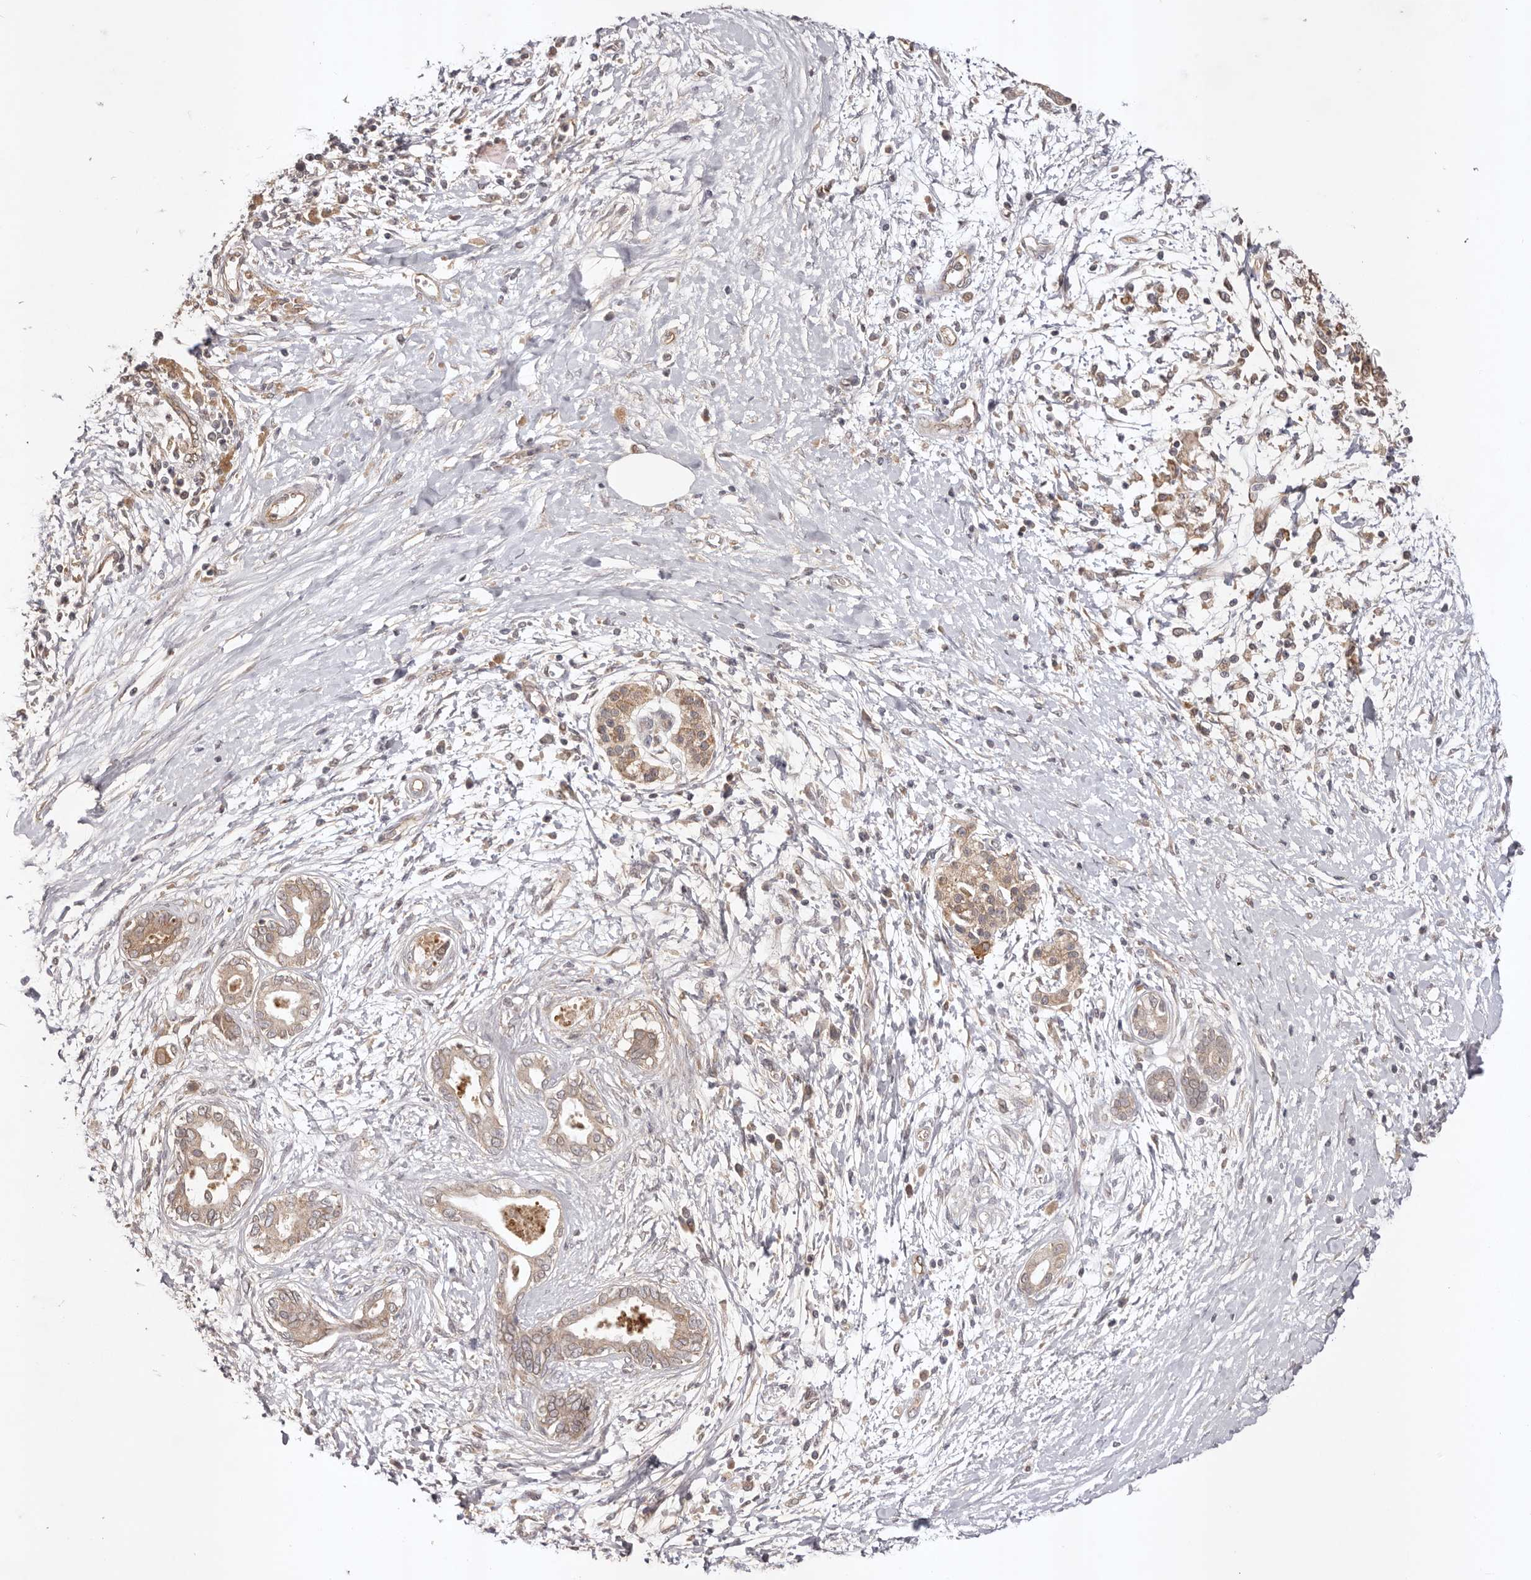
{"staining": {"intensity": "weak", "quantity": ">75%", "location": "cytoplasmic/membranous"}, "tissue": "pancreatic cancer", "cell_type": "Tumor cells", "image_type": "cancer", "snomed": [{"axis": "morphology", "description": "Adenocarcinoma, NOS"}, {"axis": "topography", "description": "Pancreas"}], "caption": "This is an image of immunohistochemistry (IHC) staining of pancreatic cancer (adenocarcinoma), which shows weak staining in the cytoplasmic/membranous of tumor cells.", "gene": "UBR2", "patient": {"sex": "male", "age": 58}}